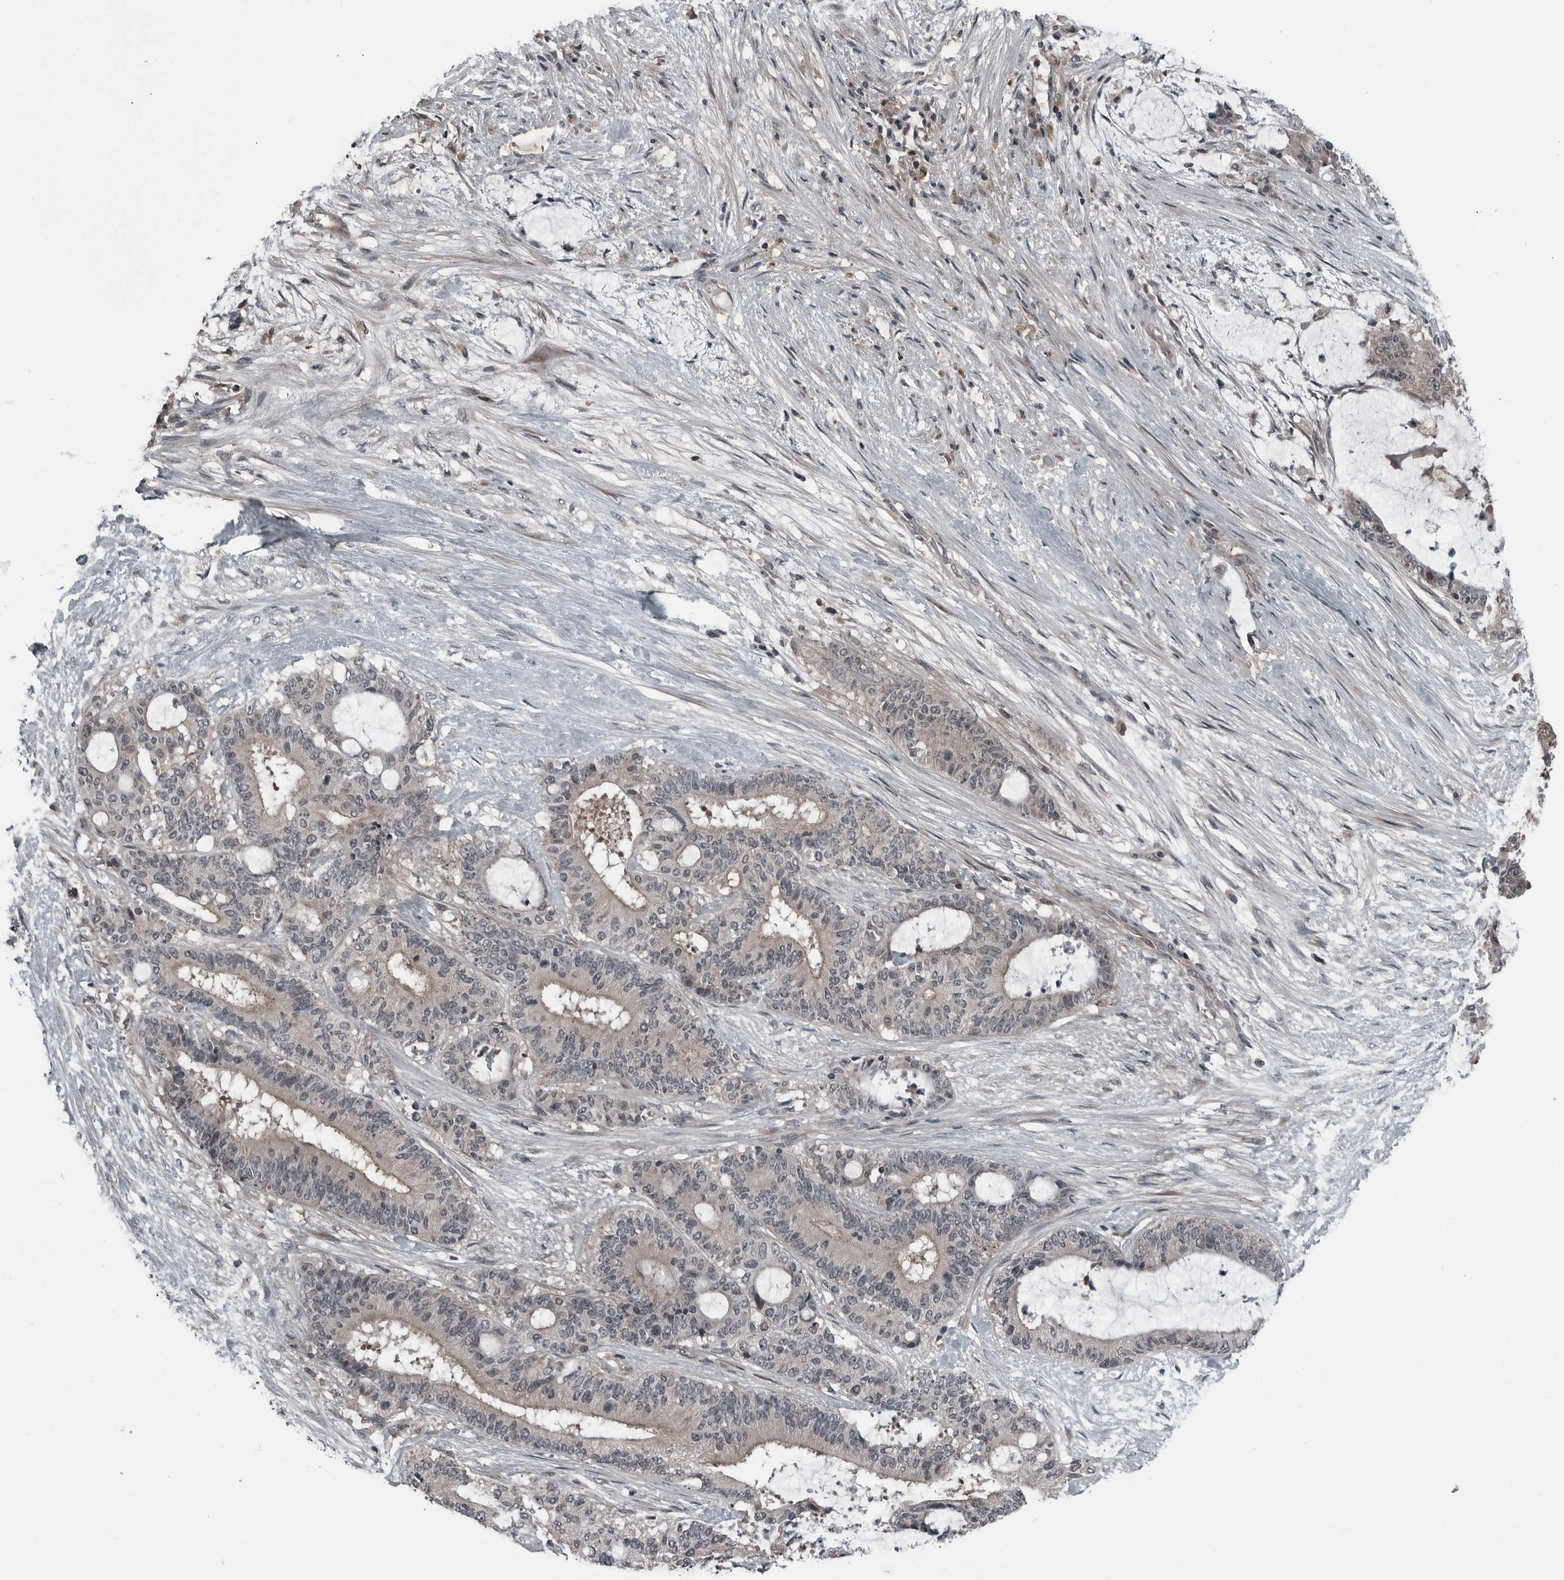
{"staining": {"intensity": "weak", "quantity": "25%-75%", "location": "cytoplasmic/membranous"}, "tissue": "liver cancer", "cell_type": "Tumor cells", "image_type": "cancer", "snomed": [{"axis": "morphology", "description": "Normal tissue, NOS"}, {"axis": "morphology", "description": "Cholangiocarcinoma"}, {"axis": "topography", "description": "Liver"}, {"axis": "topography", "description": "Peripheral nerve tissue"}], "caption": "Liver cancer (cholangiocarcinoma) was stained to show a protein in brown. There is low levels of weak cytoplasmic/membranous expression in approximately 25%-75% of tumor cells. (DAB IHC, brown staining for protein, blue staining for nuclei).", "gene": "GAK", "patient": {"sex": "female", "age": 73}}